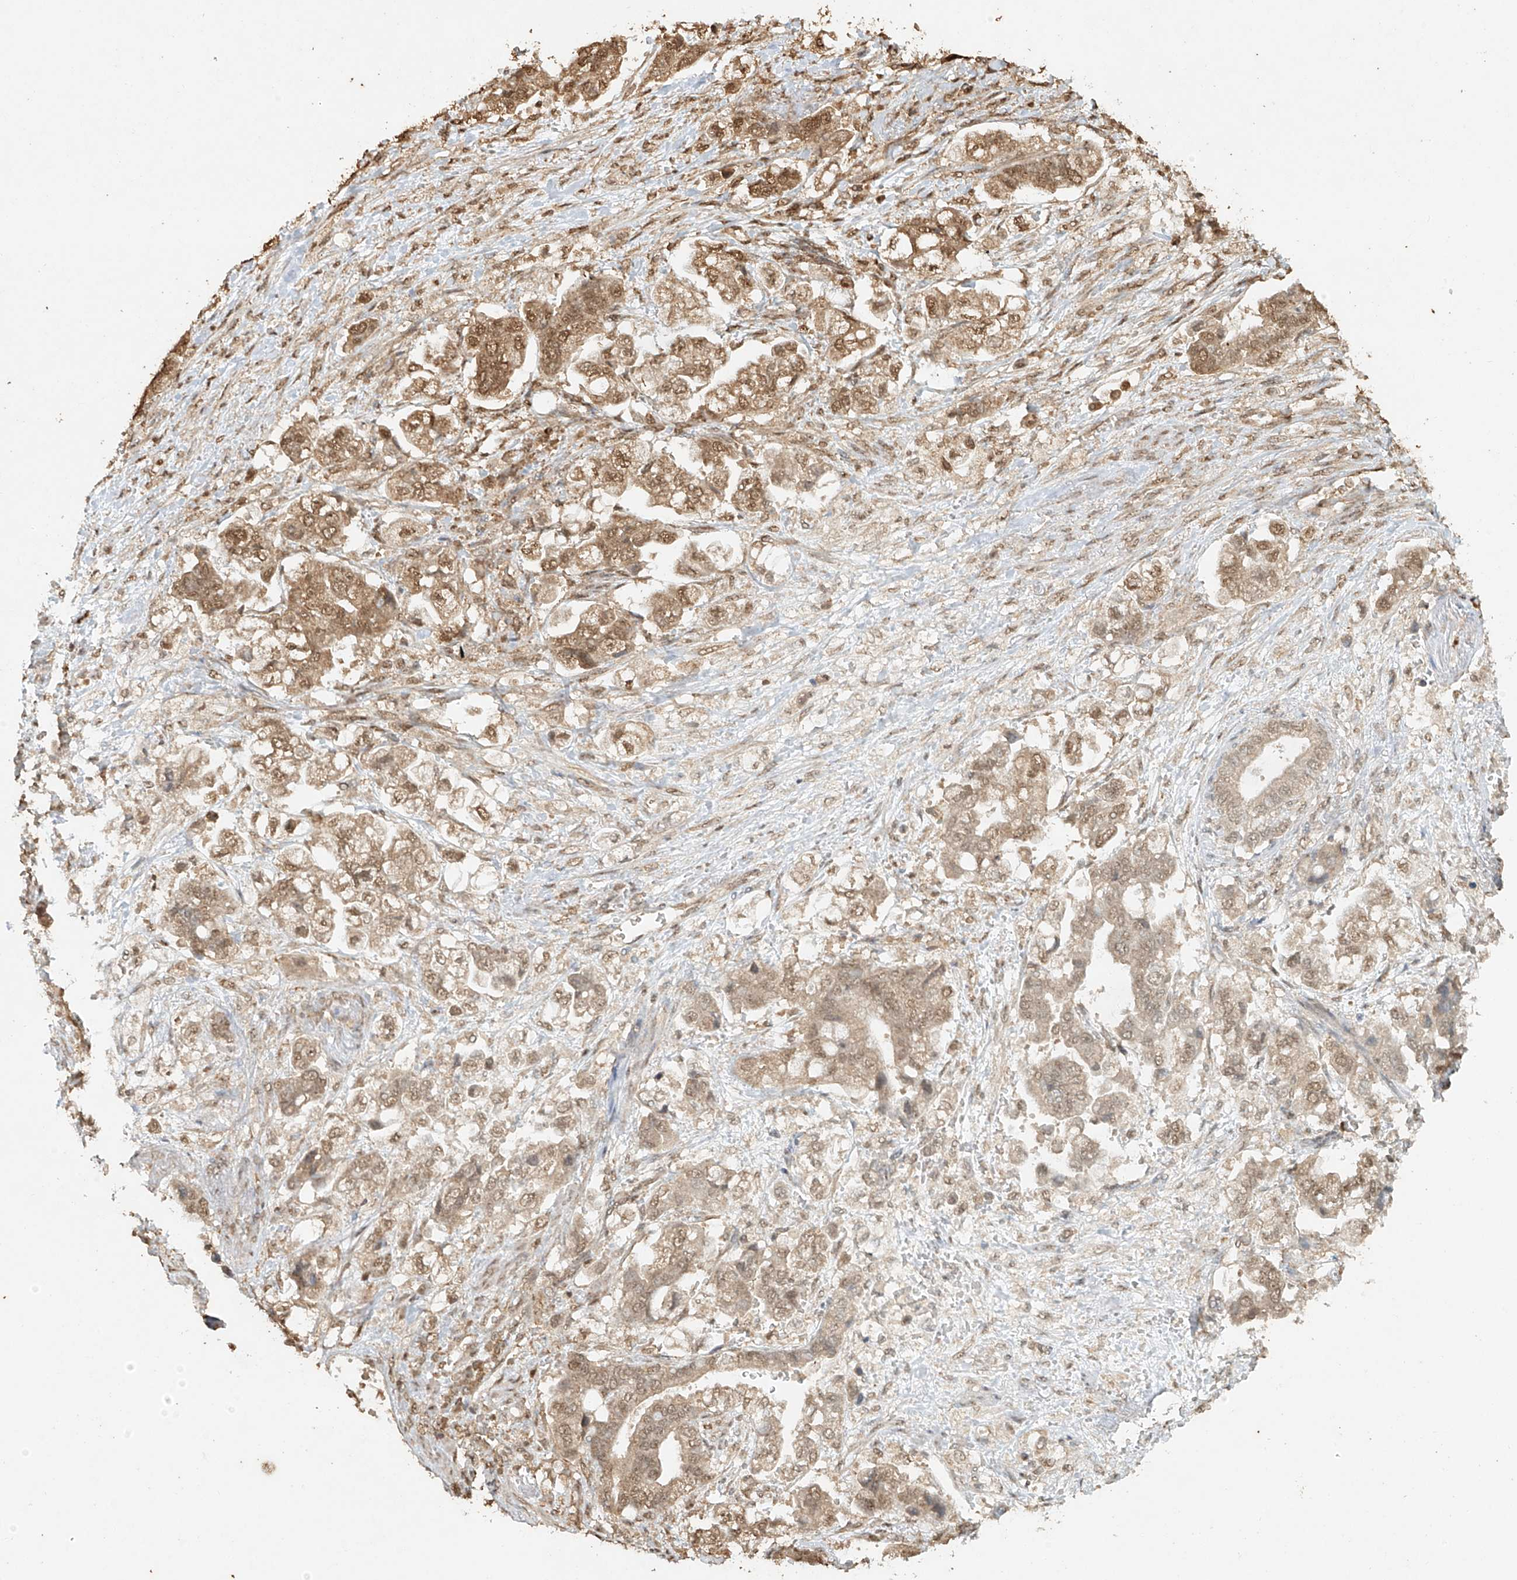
{"staining": {"intensity": "moderate", "quantity": ">75%", "location": "cytoplasmic/membranous,nuclear"}, "tissue": "stomach cancer", "cell_type": "Tumor cells", "image_type": "cancer", "snomed": [{"axis": "morphology", "description": "Normal tissue, NOS"}, {"axis": "morphology", "description": "Adenocarcinoma, NOS"}, {"axis": "topography", "description": "Stomach"}], "caption": "Stomach cancer stained with DAB (3,3'-diaminobenzidine) immunohistochemistry reveals medium levels of moderate cytoplasmic/membranous and nuclear positivity in approximately >75% of tumor cells. (brown staining indicates protein expression, while blue staining denotes nuclei).", "gene": "TIGAR", "patient": {"sex": "male", "age": 62}}